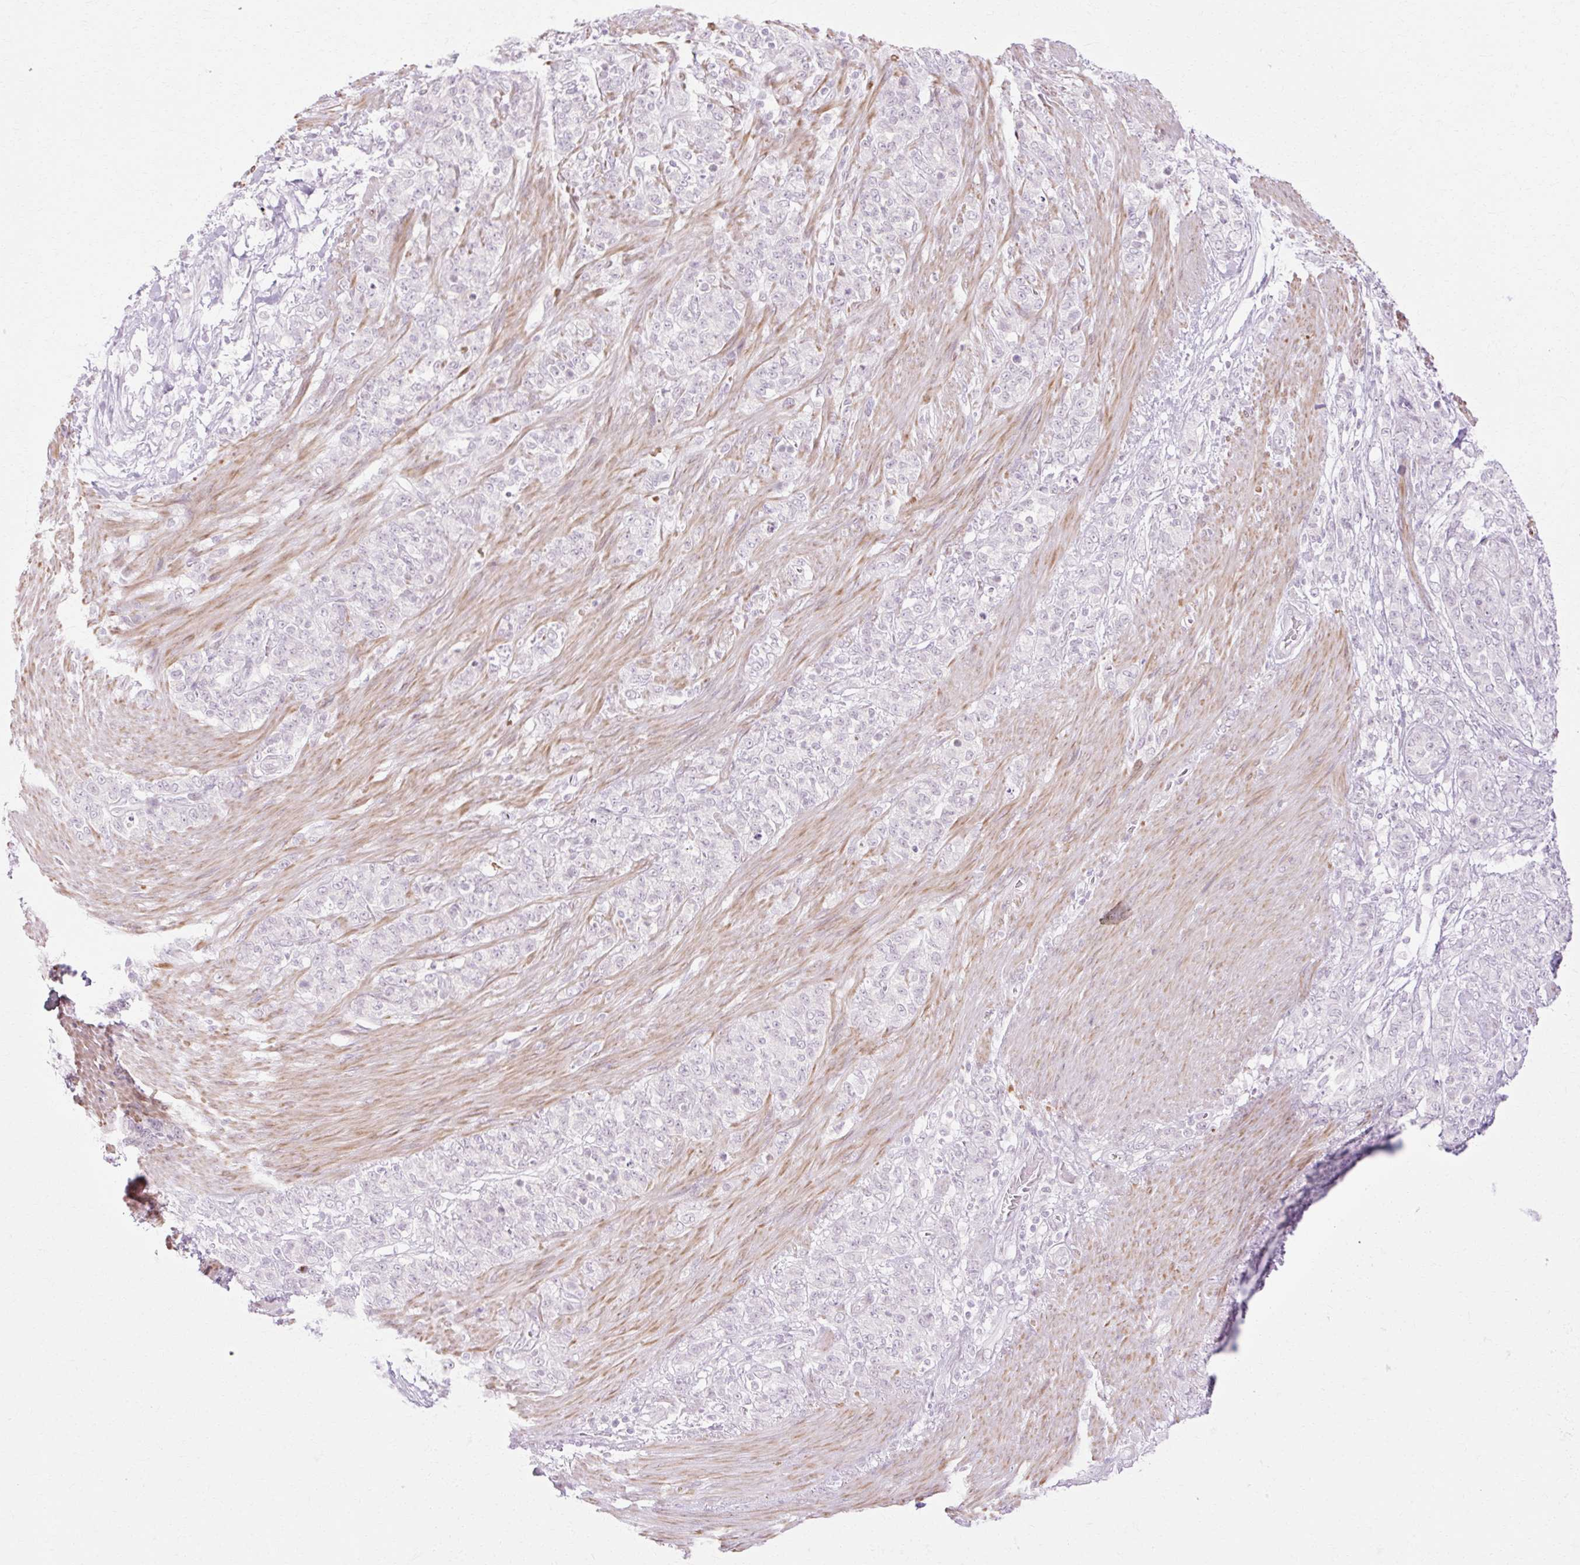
{"staining": {"intensity": "negative", "quantity": "none", "location": "none"}, "tissue": "stomach cancer", "cell_type": "Tumor cells", "image_type": "cancer", "snomed": [{"axis": "morphology", "description": "Adenocarcinoma, NOS"}, {"axis": "topography", "description": "Stomach"}], "caption": "Immunohistochemistry (IHC) of stomach cancer displays no expression in tumor cells. (DAB (3,3'-diaminobenzidine) immunohistochemistry (IHC), high magnification).", "gene": "C3orf49", "patient": {"sex": "female", "age": 79}}